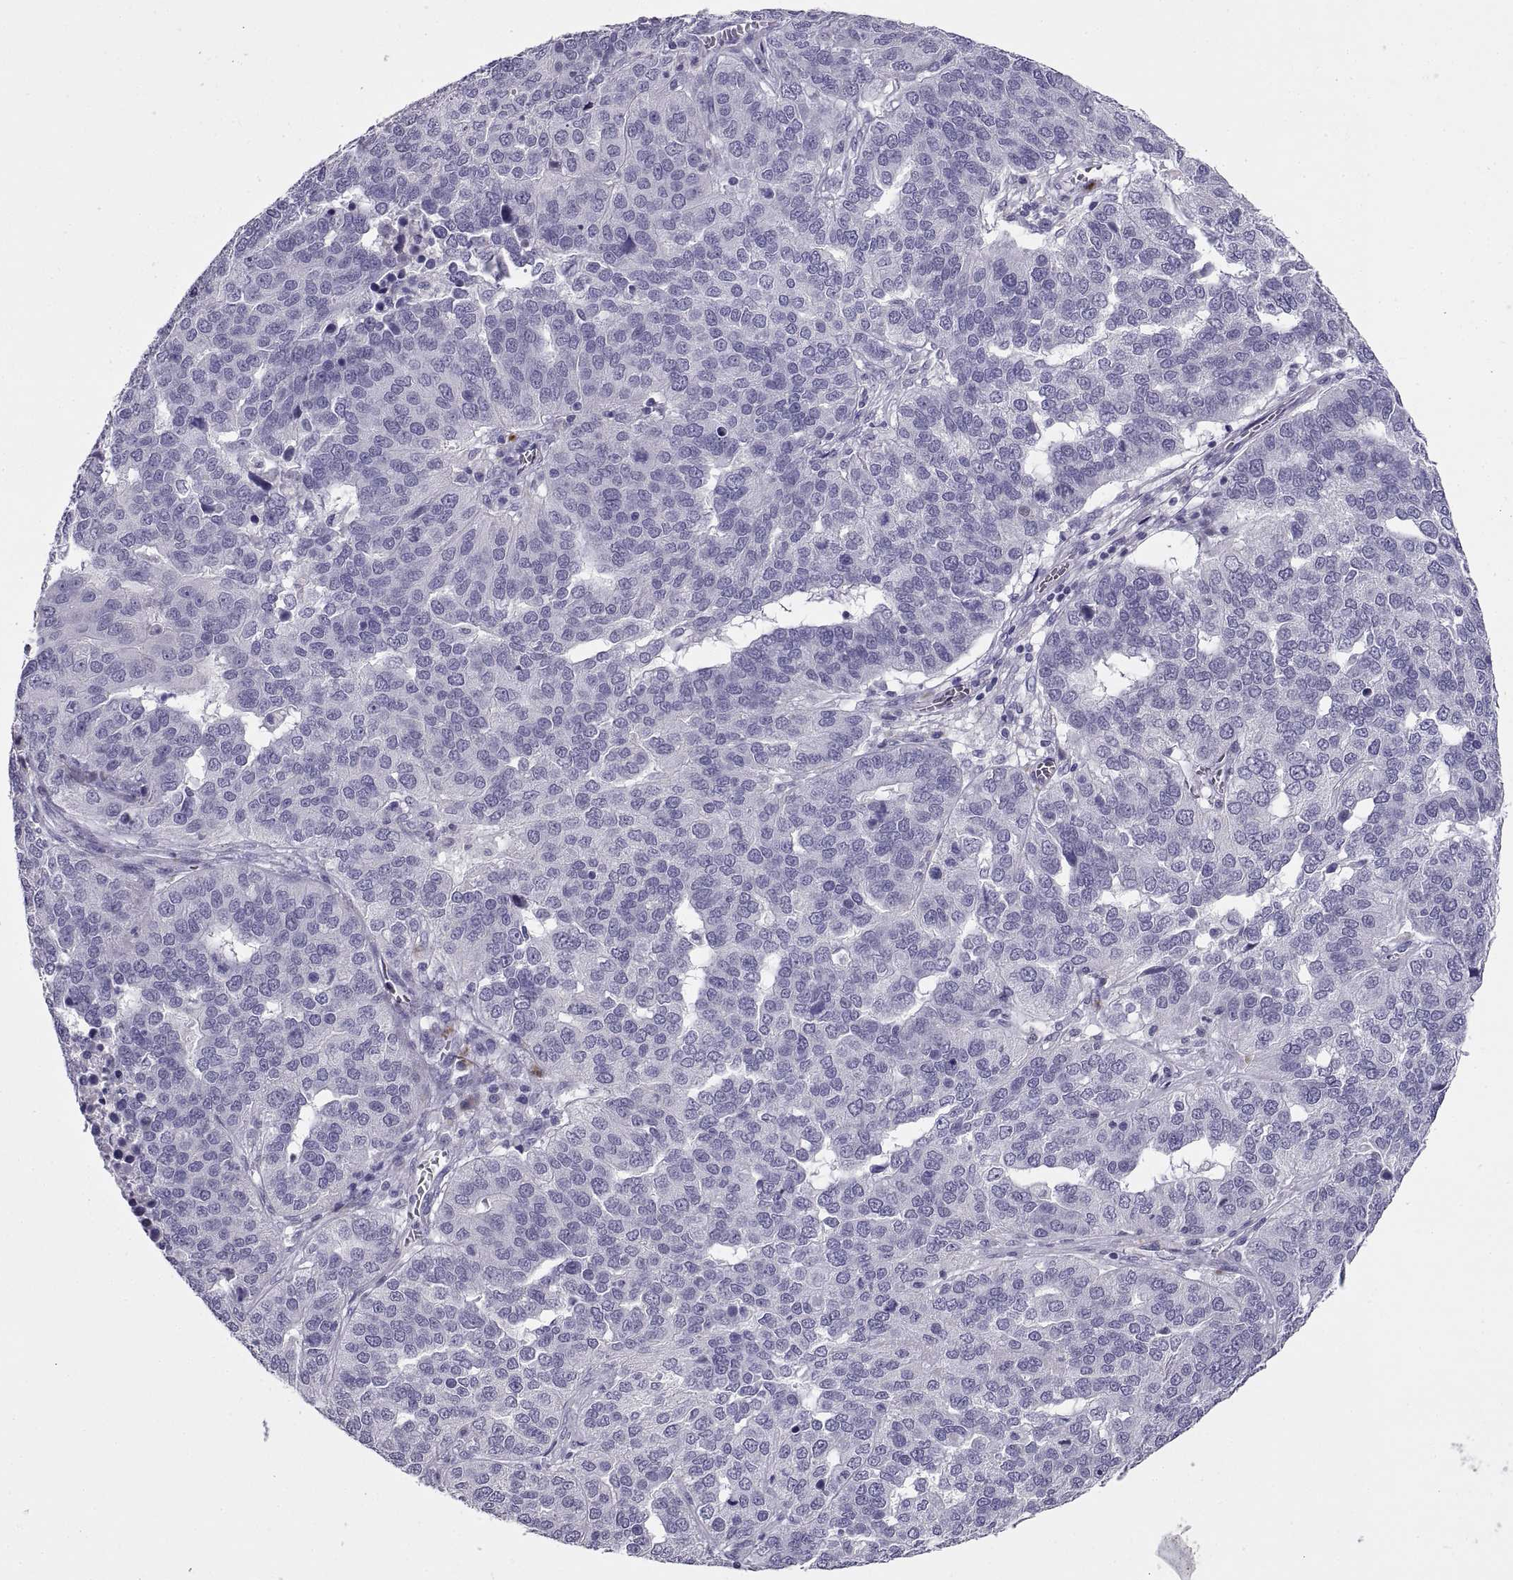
{"staining": {"intensity": "negative", "quantity": "none", "location": "none"}, "tissue": "ovarian cancer", "cell_type": "Tumor cells", "image_type": "cancer", "snomed": [{"axis": "morphology", "description": "Carcinoma, endometroid"}, {"axis": "topography", "description": "Soft tissue"}, {"axis": "topography", "description": "Ovary"}], "caption": "IHC image of neoplastic tissue: human ovarian cancer stained with DAB (3,3'-diaminobenzidine) exhibits no significant protein positivity in tumor cells.", "gene": "RGS20", "patient": {"sex": "female", "age": 52}}